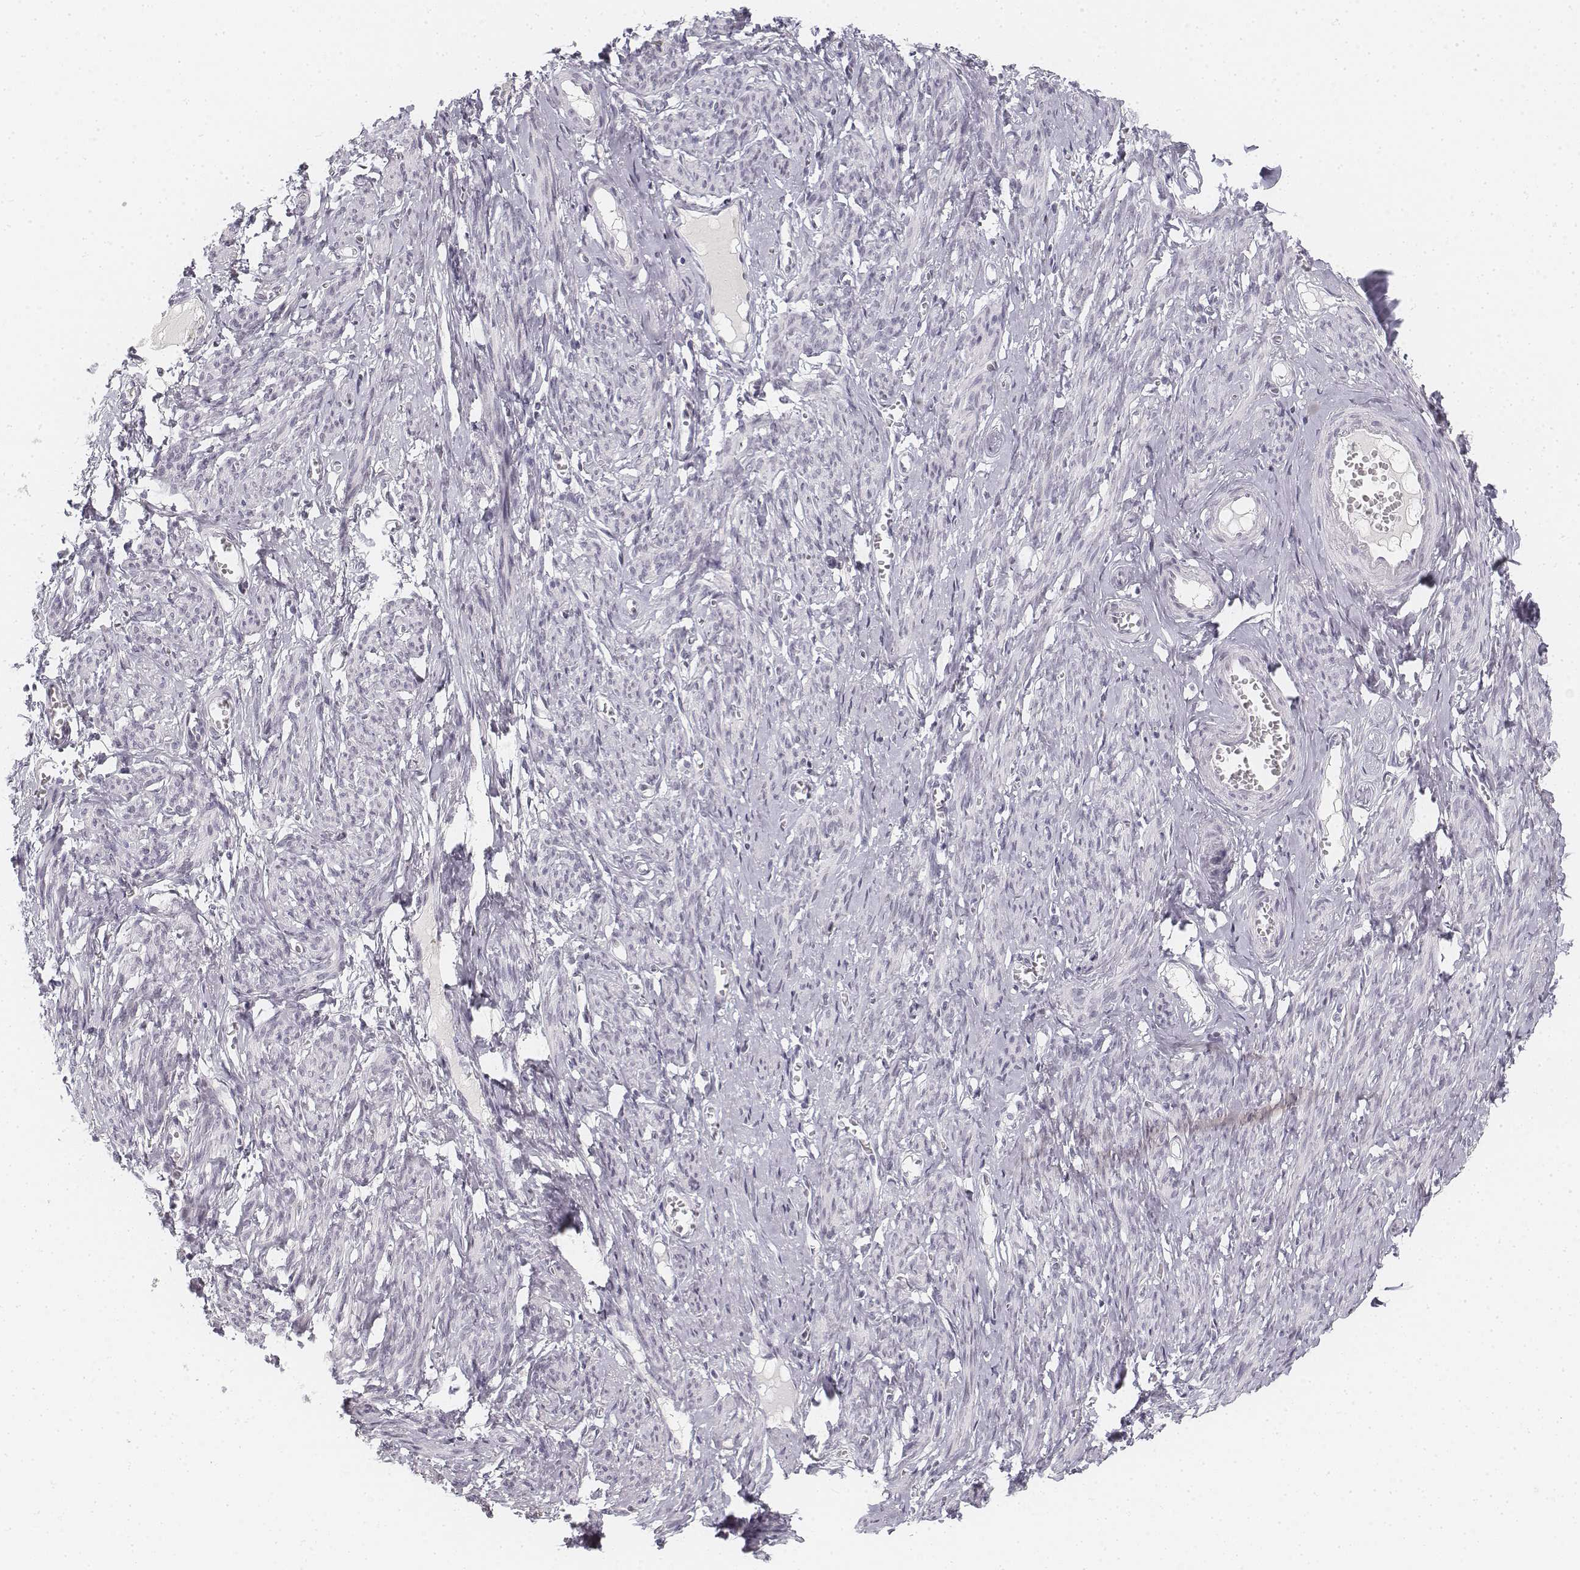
{"staining": {"intensity": "negative", "quantity": "none", "location": "none"}, "tissue": "smooth muscle", "cell_type": "Smooth muscle cells", "image_type": "normal", "snomed": [{"axis": "morphology", "description": "Normal tissue, NOS"}, {"axis": "topography", "description": "Smooth muscle"}], "caption": "Smooth muscle cells show no significant protein positivity in normal smooth muscle. The staining was performed using DAB to visualize the protein expression in brown, while the nuclei were stained in blue with hematoxylin (Magnification: 20x).", "gene": "KRTAP2", "patient": {"sex": "female", "age": 65}}